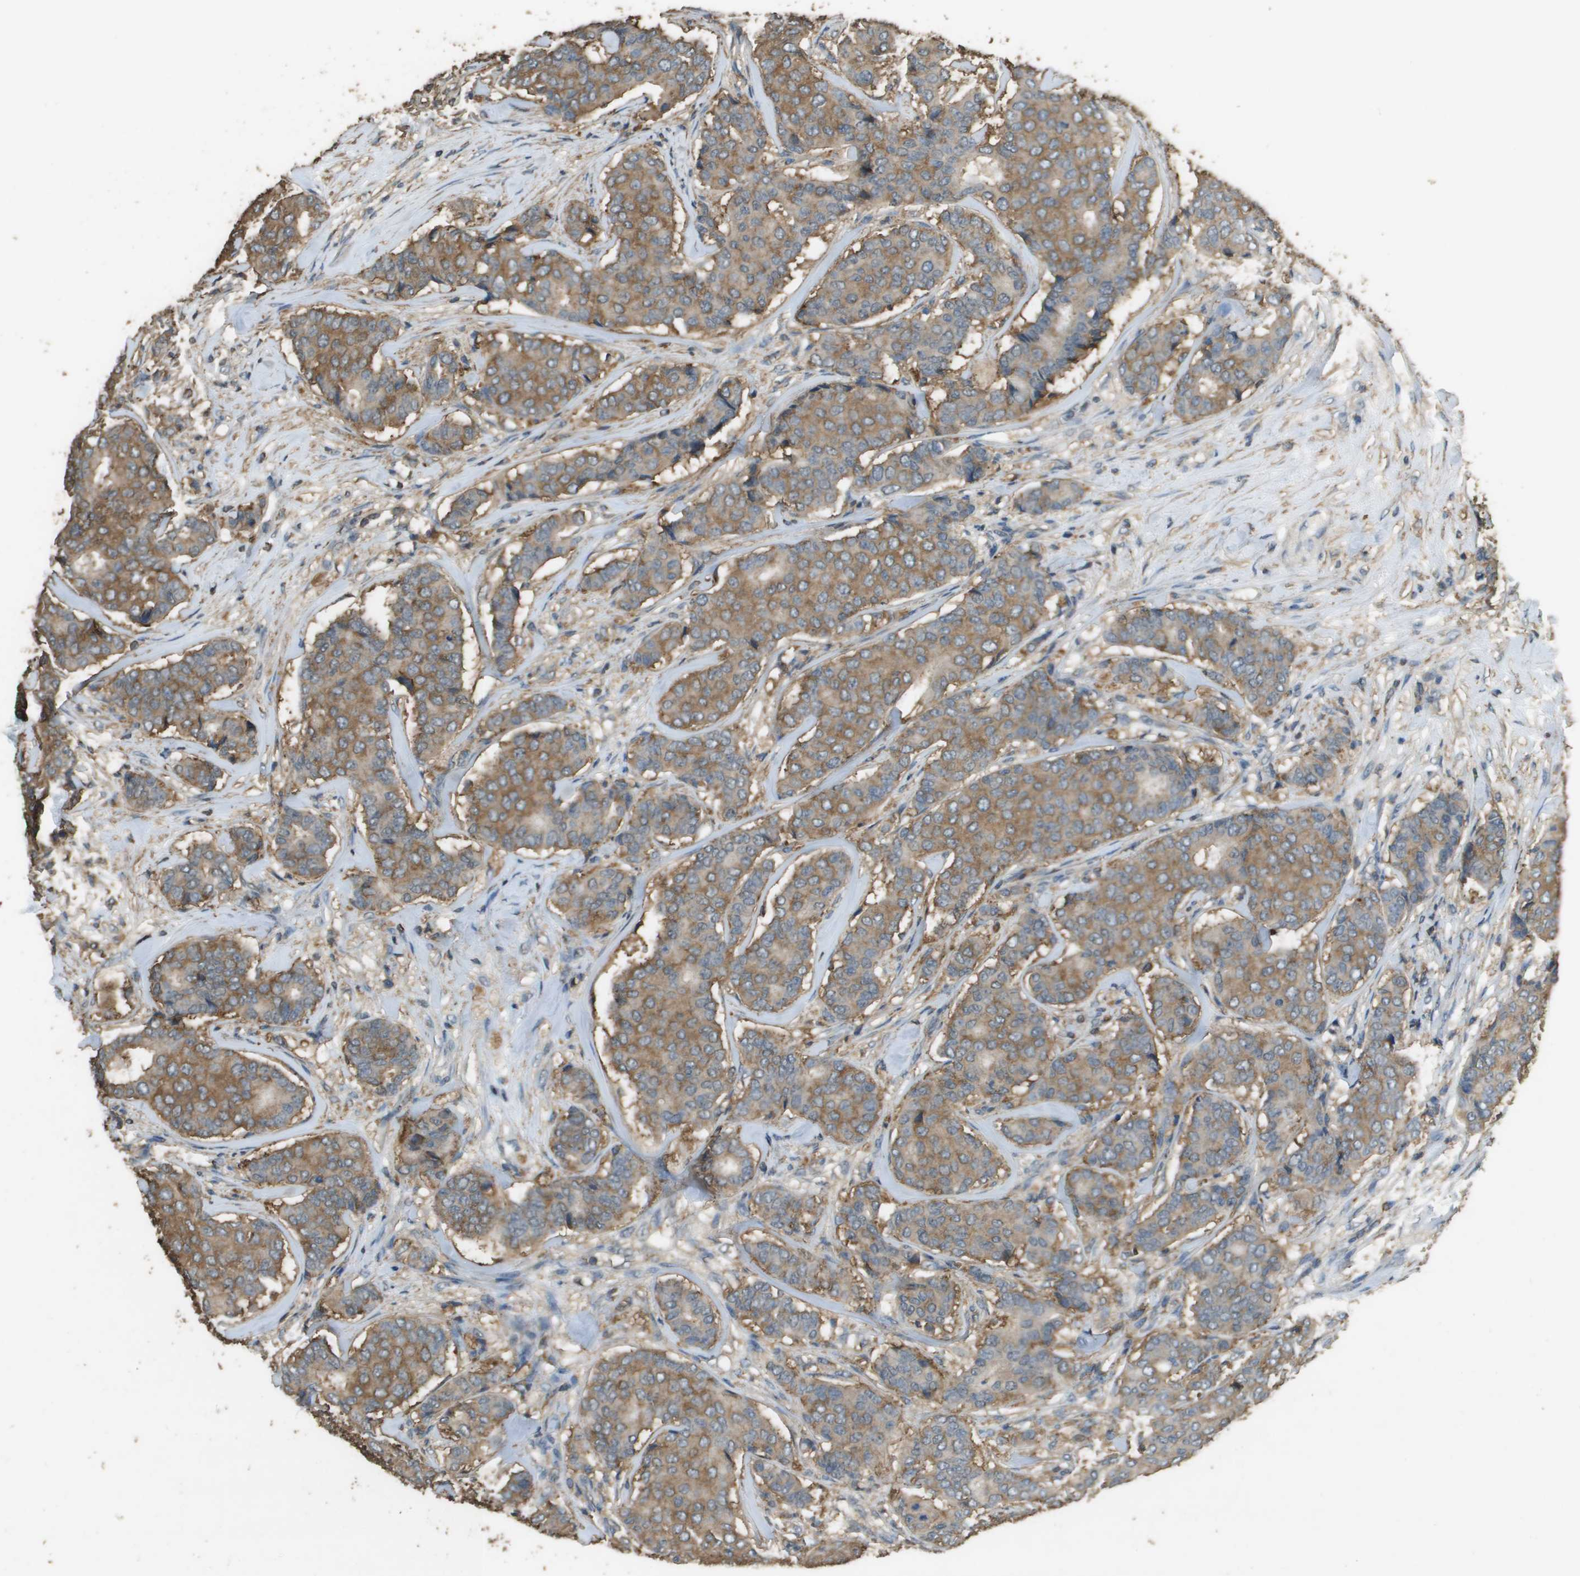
{"staining": {"intensity": "moderate", "quantity": ">75%", "location": "cytoplasmic/membranous"}, "tissue": "breast cancer", "cell_type": "Tumor cells", "image_type": "cancer", "snomed": [{"axis": "morphology", "description": "Duct carcinoma"}, {"axis": "topography", "description": "Breast"}], "caption": "Breast infiltrating ductal carcinoma was stained to show a protein in brown. There is medium levels of moderate cytoplasmic/membranous expression in approximately >75% of tumor cells.", "gene": "MS4A7", "patient": {"sex": "female", "age": 75}}